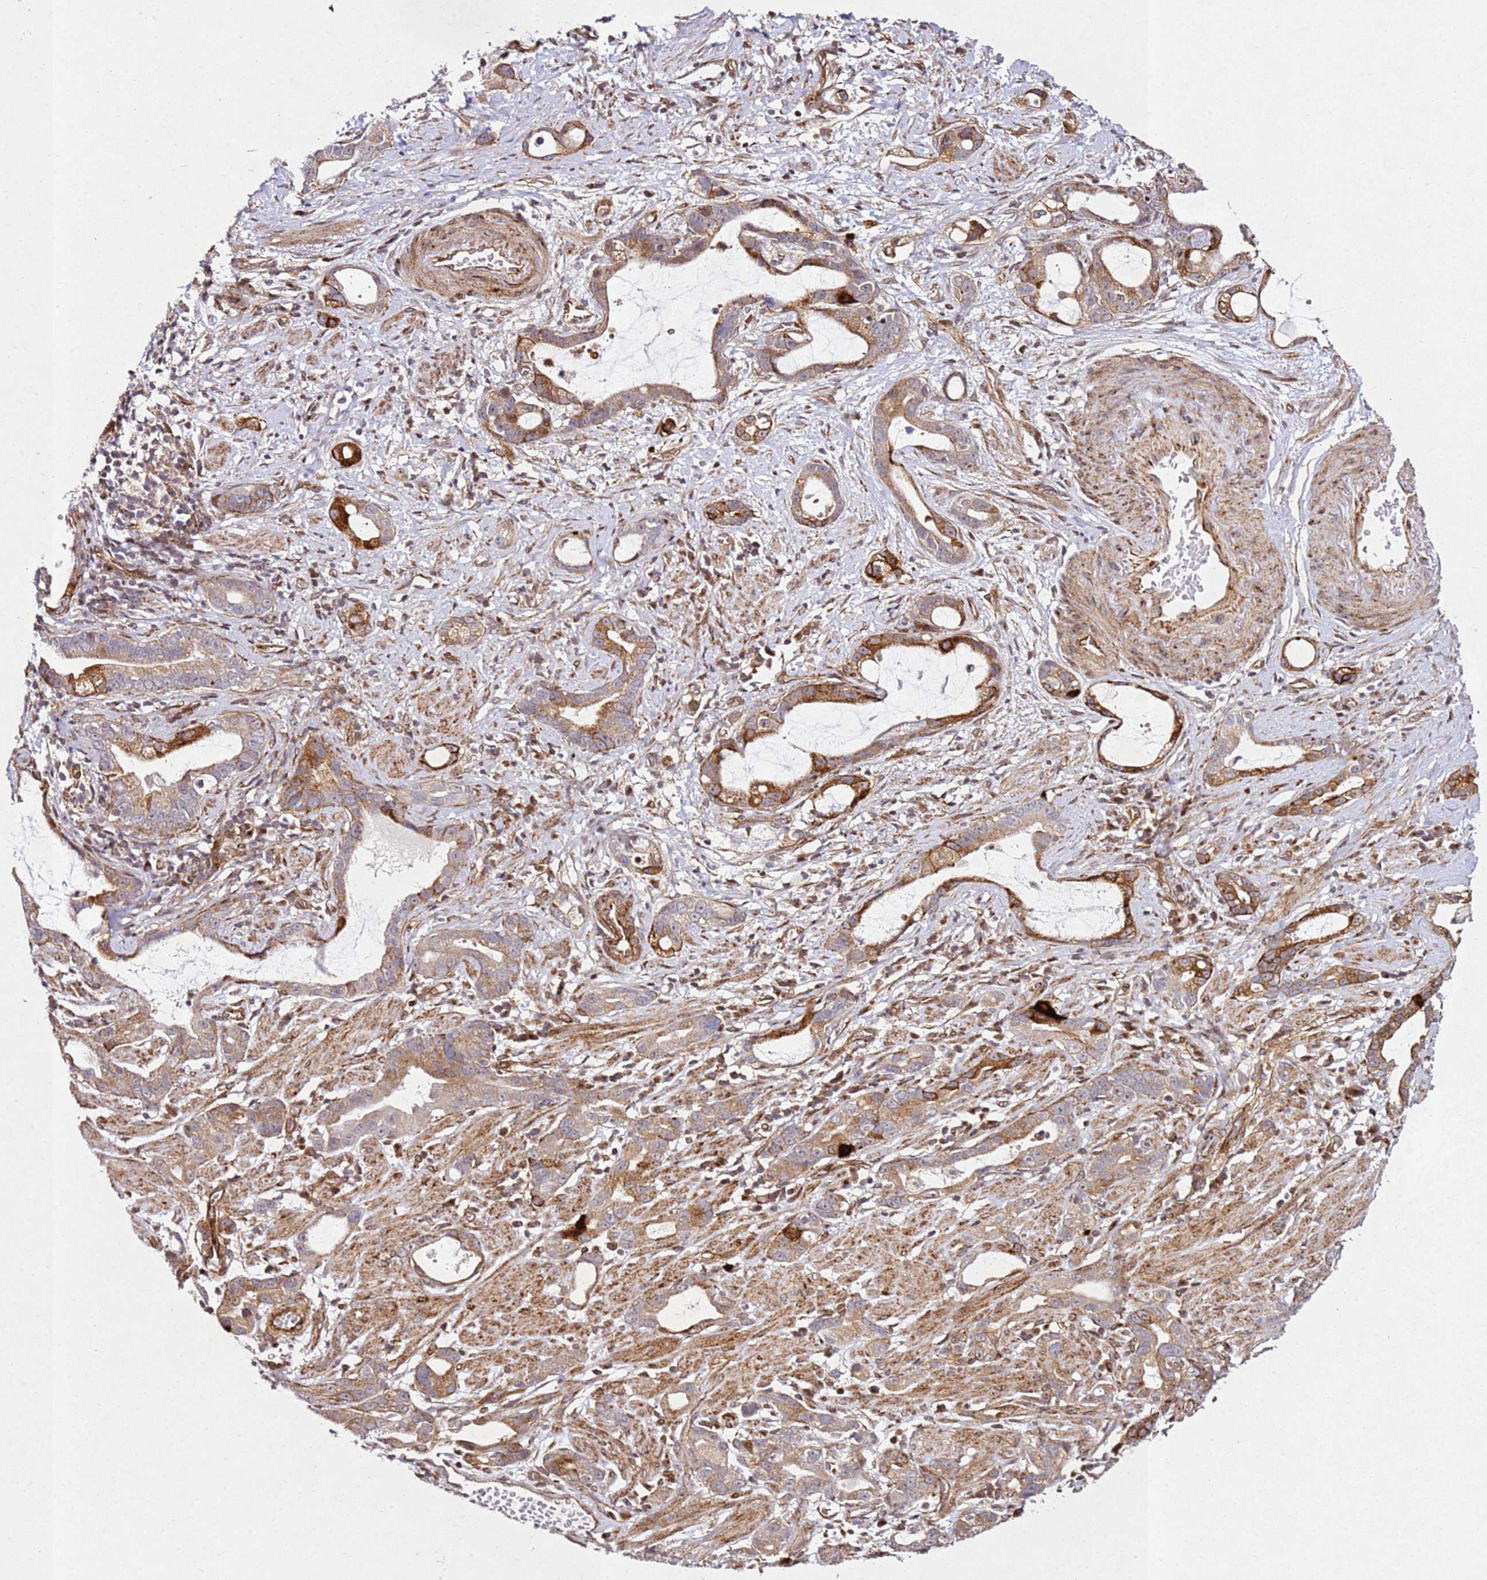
{"staining": {"intensity": "moderate", "quantity": "25%-75%", "location": "cytoplasmic/membranous"}, "tissue": "stomach cancer", "cell_type": "Tumor cells", "image_type": "cancer", "snomed": [{"axis": "morphology", "description": "Adenocarcinoma, NOS"}, {"axis": "topography", "description": "Stomach"}], "caption": "Immunohistochemical staining of human stomach adenocarcinoma reveals moderate cytoplasmic/membranous protein positivity in about 25%-75% of tumor cells.", "gene": "ZNF296", "patient": {"sex": "male", "age": 55}}